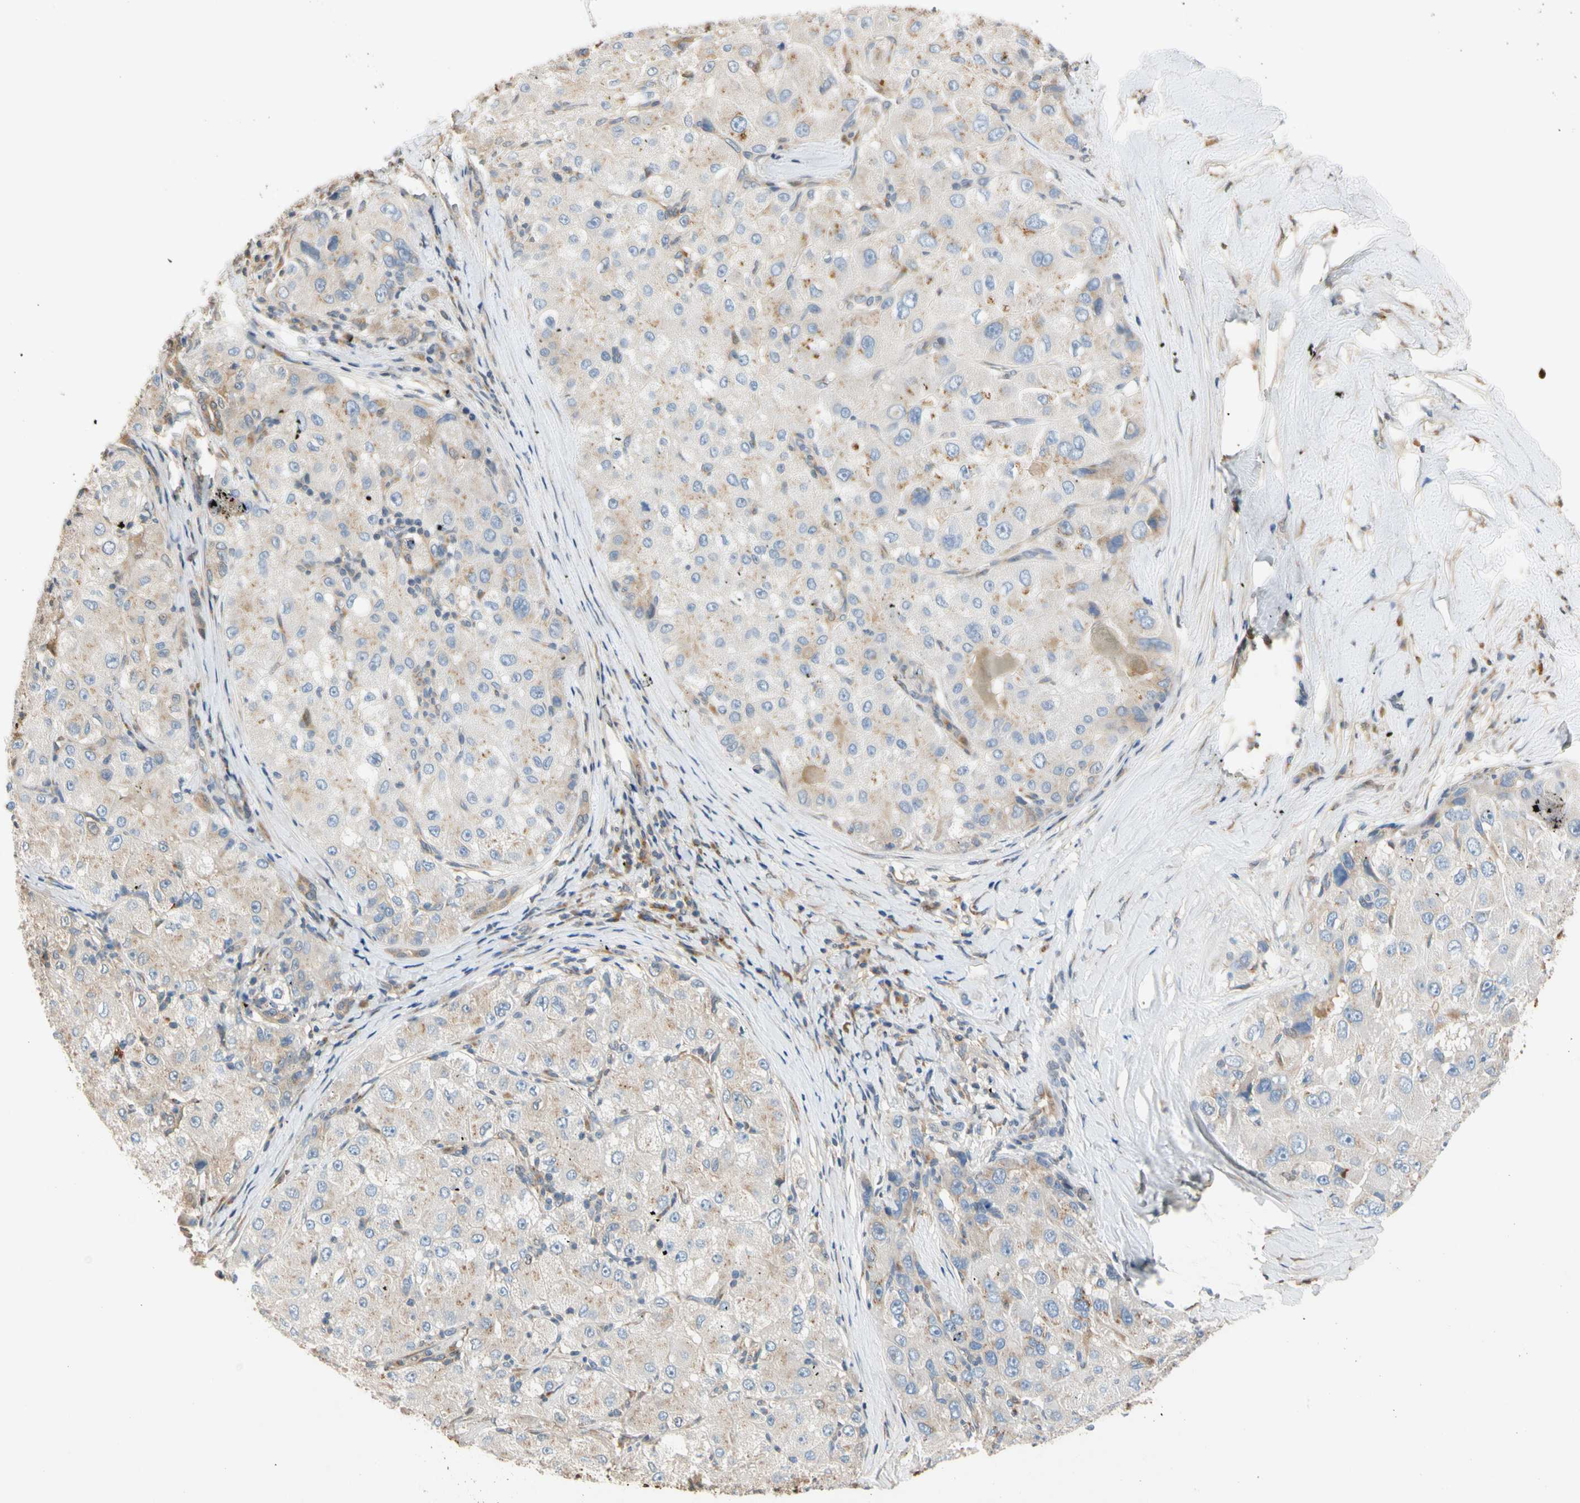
{"staining": {"intensity": "moderate", "quantity": "<25%", "location": "cytoplasmic/membranous"}, "tissue": "liver cancer", "cell_type": "Tumor cells", "image_type": "cancer", "snomed": [{"axis": "morphology", "description": "Carcinoma, Hepatocellular, NOS"}, {"axis": "topography", "description": "Liver"}], "caption": "Tumor cells demonstrate low levels of moderate cytoplasmic/membranous staining in about <25% of cells in liver cancer. The staining is performed using DAB (3,3'-diaminobenzidine) brown chromogen to label protein expression. The nuclei are counter-stained blue using hematoxylin.", "gene": "GPSM2", "patient": {"sex": "male", "age": 80}}